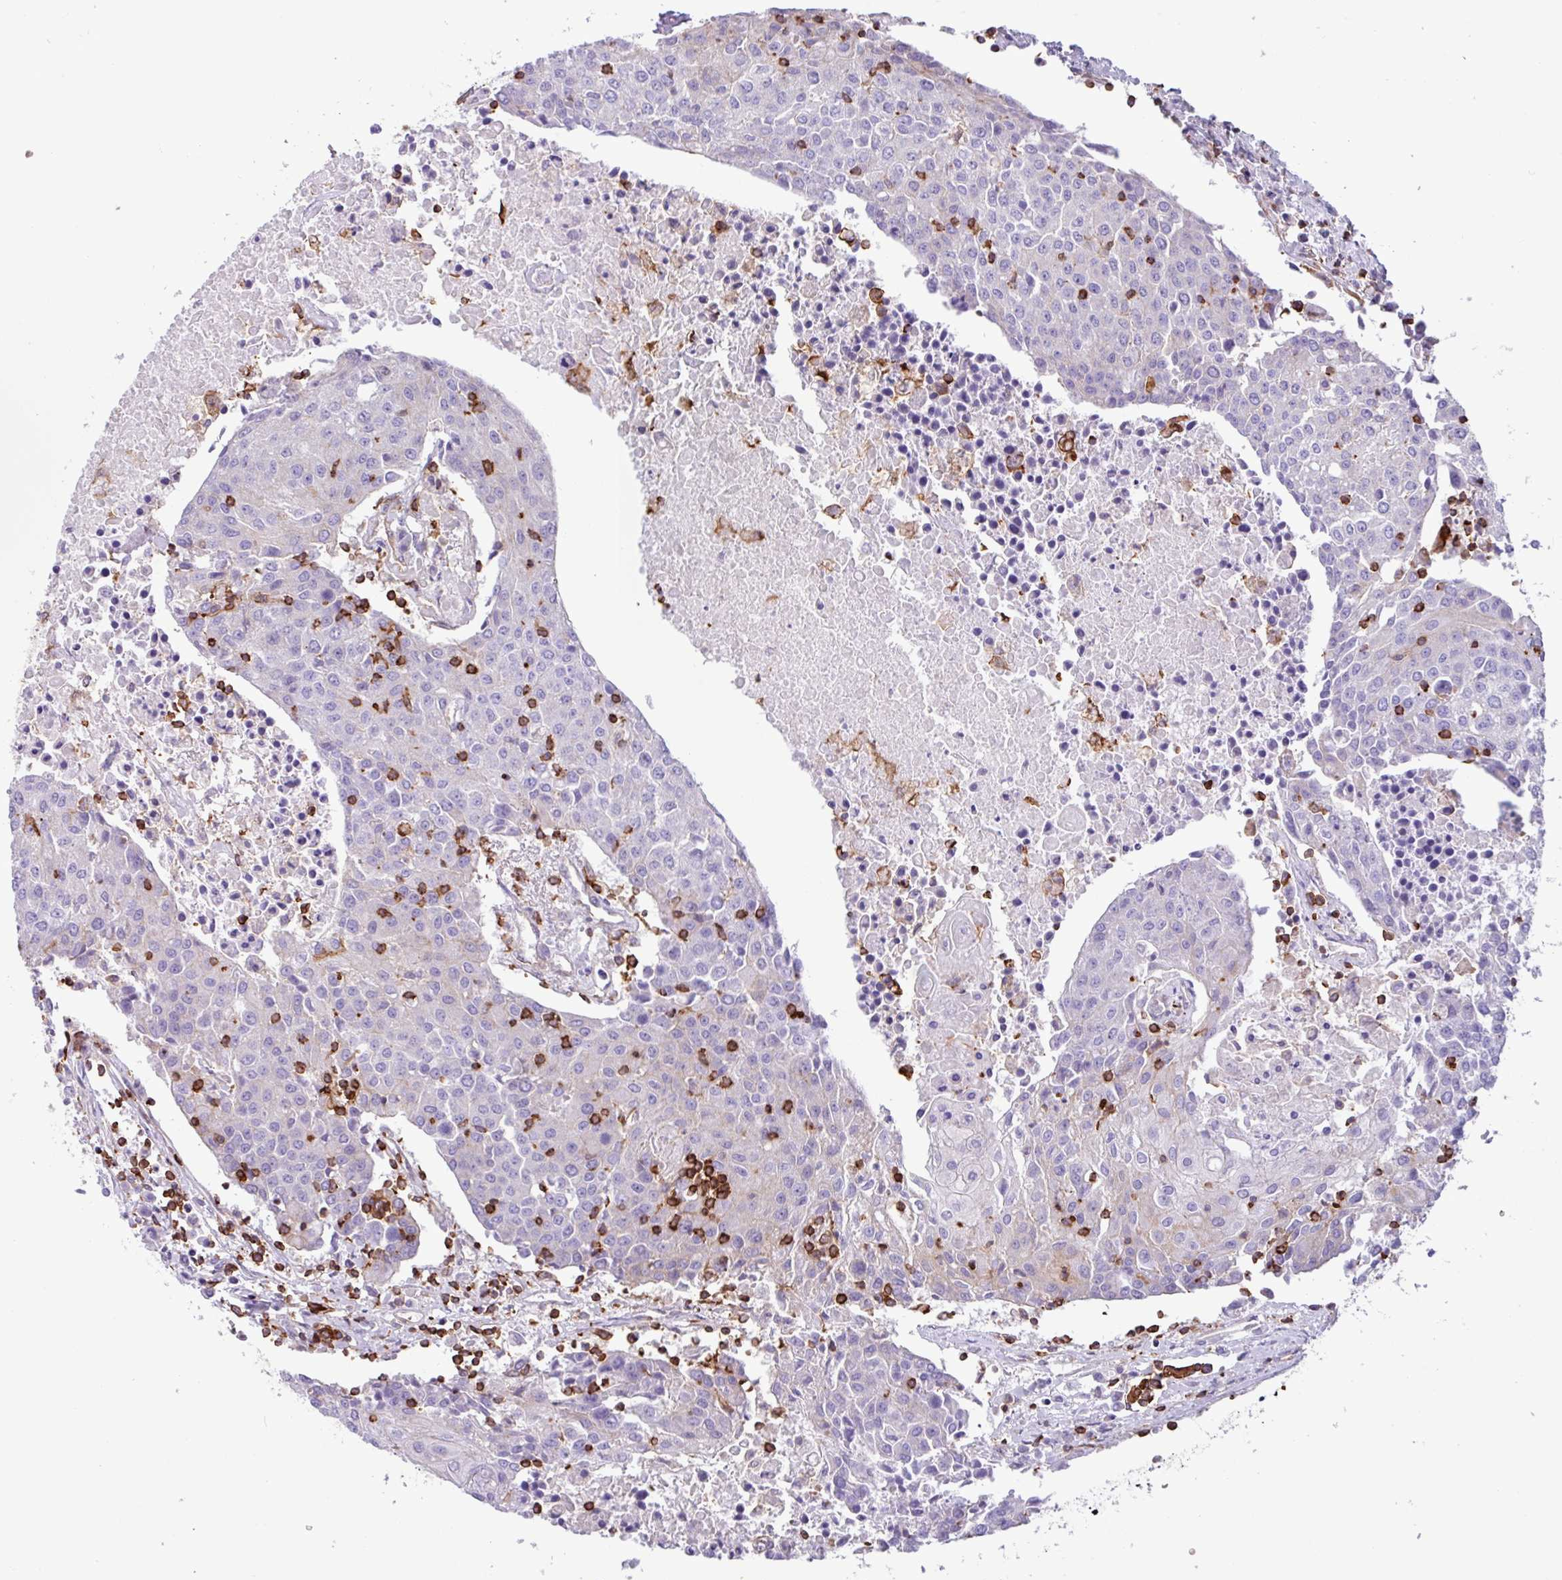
{"staining": {"intensity": "negative", "quantity": "none", "location": "none"}, "tissue": "urothelial cancer", "cell_type": "Tumor cells", "image_type": "cancer", "snomed": [{"axis": "morphology", "description": "Urothelial carcinoma, High grade"}, {"axis": "topography", "description": "Urinary bladder"}], "caption": "High power microscopy photomicrograph of an immunohistochemistry image of urothelial cancer, revealing no significant staining in tumor cells.", "gene": "PPP1R18", "patient": {"sex": "female", "age": 85}}